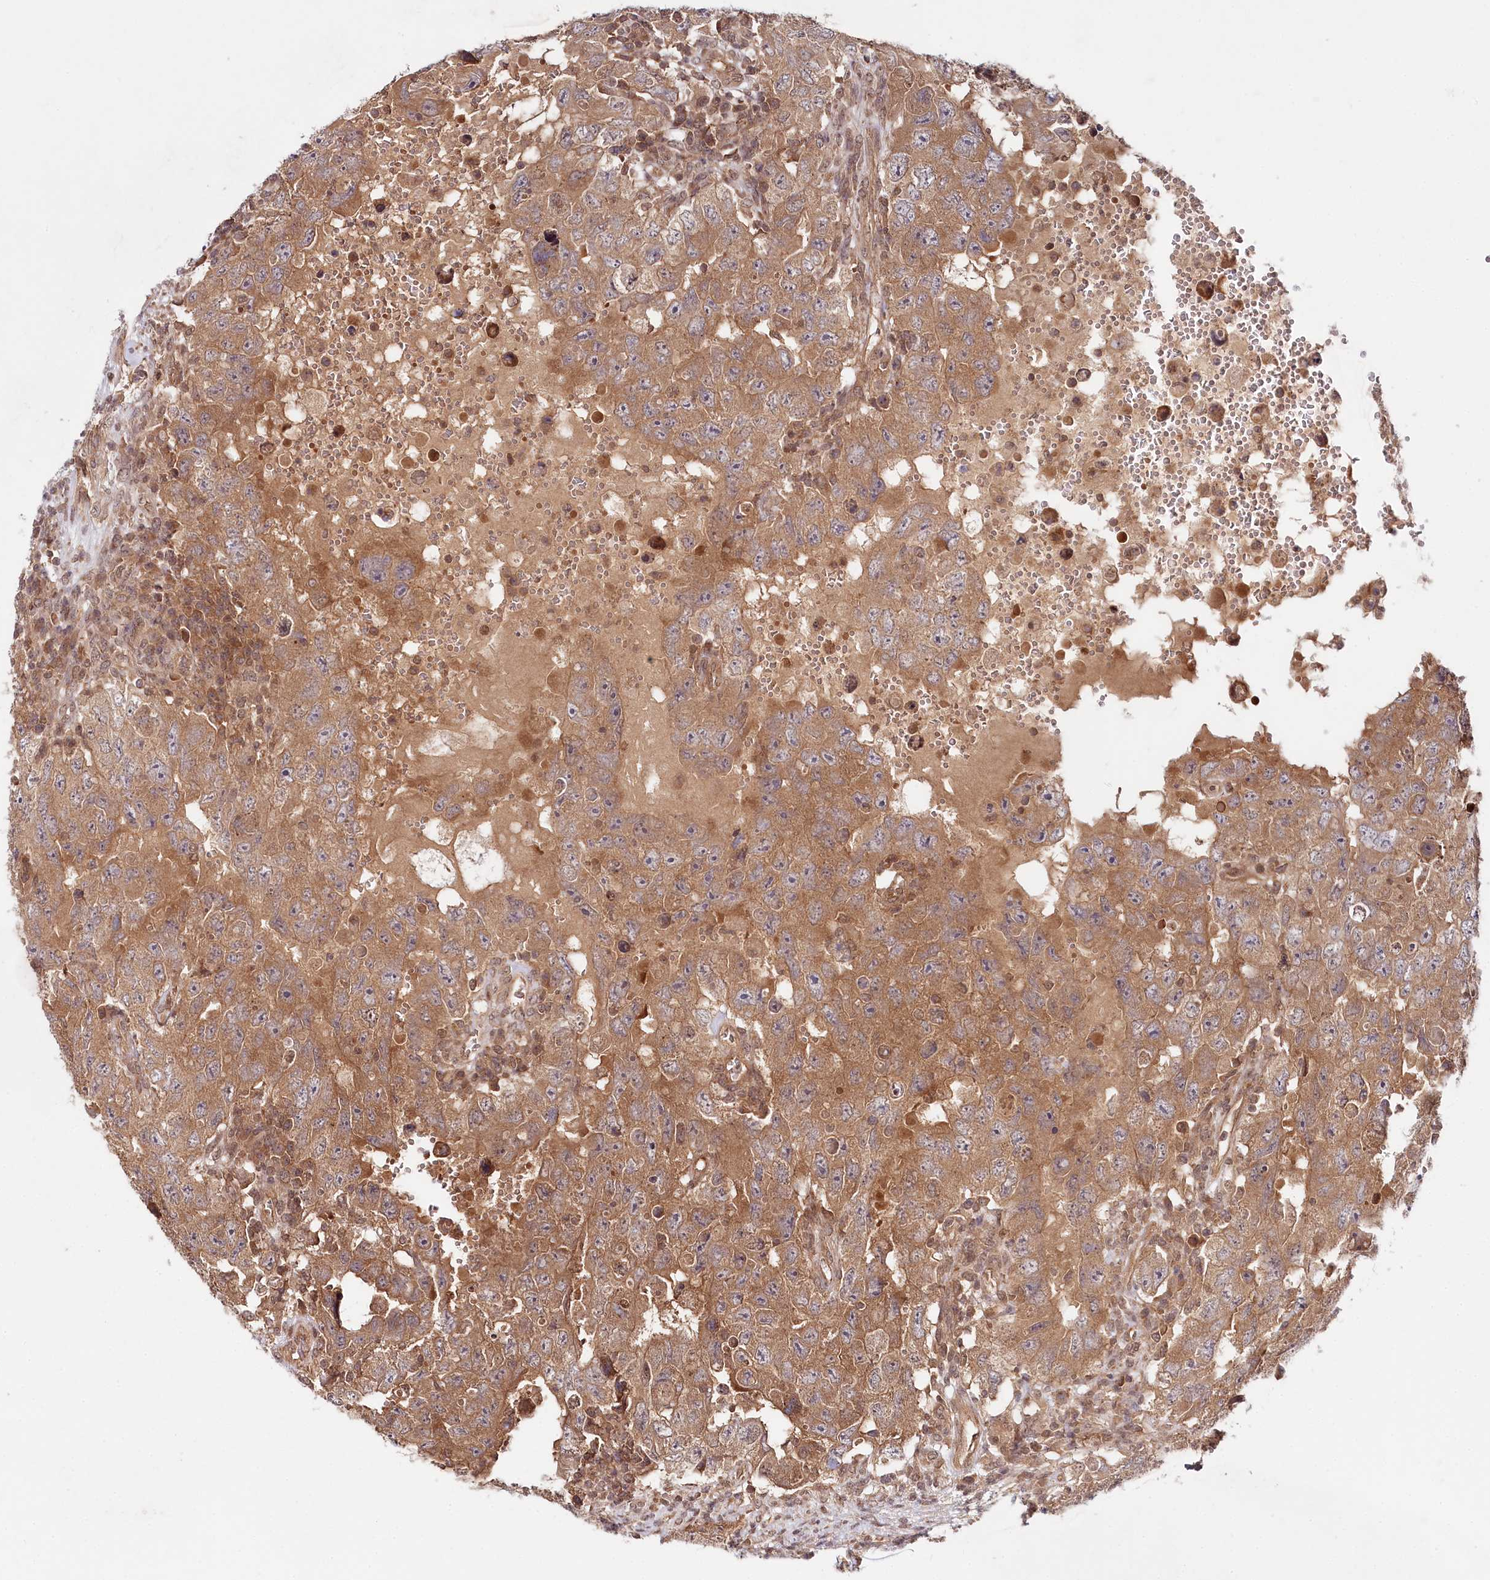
{"staining": {"intensity": "moderate", "quantity": ">75%", "location": "cytoplasmic/membranous"}, "tissue": "testis cancer", "cell_type": "Tumor cells", "image_type": "cancer", "snomed": [{"axis": "morphology", "description": "Carcinoma, Embryonal, NOS"}, {"axis": "topography", "description": "Testis"}], "caption": "Moderate cytoplasmic/membranous protein staining is present in approximately >75% of tumor cells in testis cancer (embryonal carcinoma).", "gene": "CCDC65", "patient": {"sex": "male", "age": 26}}